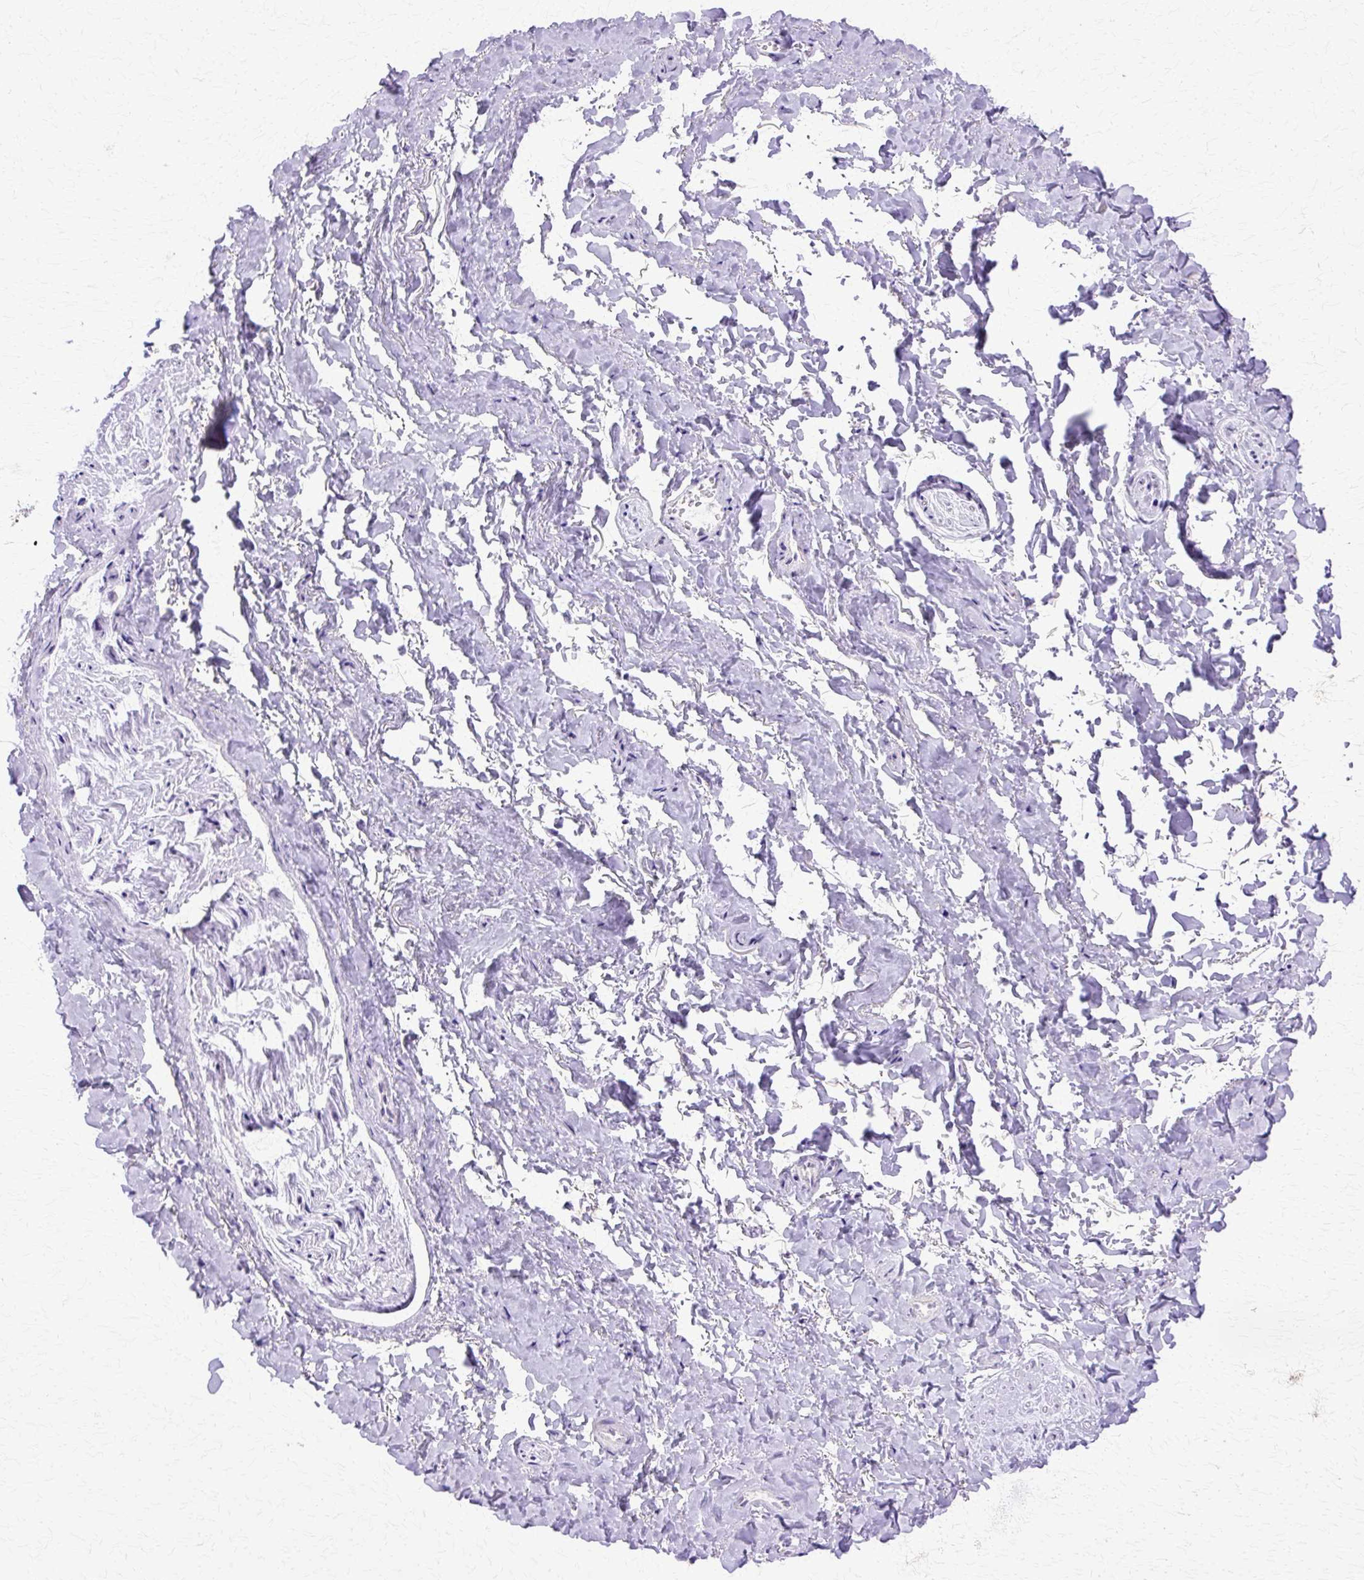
{"staining": {"intensity": "negative", "quantity": "none", "location": "none"}, "tissue": "adipose tissue", "cell_type": "Adipocytes", "image_type": "normal", "snomed": [{"axis": "morphology", "description": "Normal tissue, NOS"}, {"axis": "topography", "description": "Vulva"}, {"axis": "topography", "description": "Vagina"}, {"axis": "topography", "description": "Peripheral nerve tissue"}], "caption": "Immunohistochemistry of benign human adipose tissue shows no positivity in adipocytes. (Brightfield microscopy of DAB (3,3'-diaminobenzidine) immunohistochemistry (IHC) at high magnification).", "gene": "HSPA1A", "patient": {"sex": "female", "age": 66}}